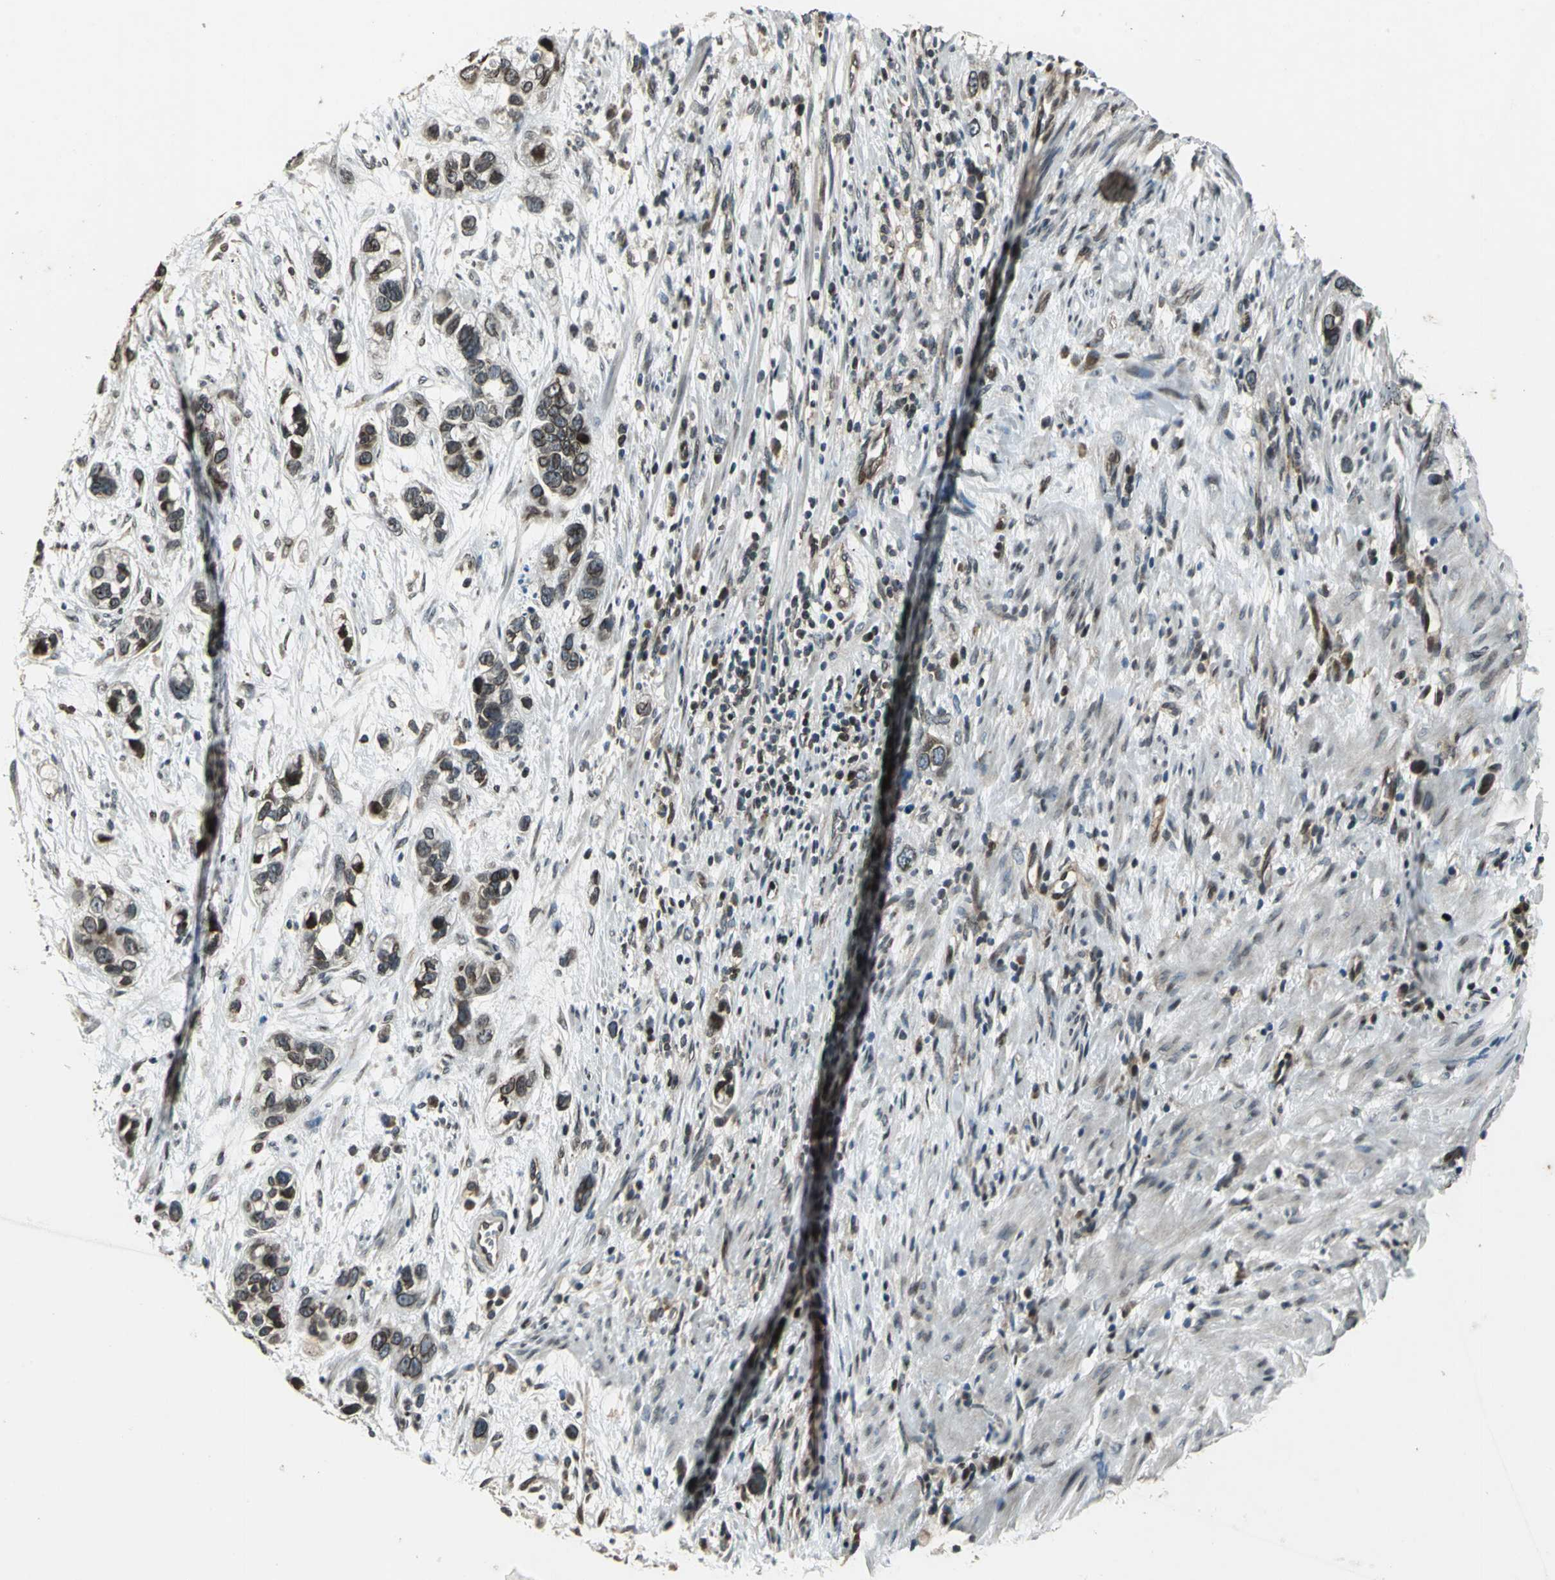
{"staining": {"intensity": "moderate", "quantity": "<25%", "location": "cytoplasmic/membranous,nuclear"}, "tissue": "stomach cancer", "cell_type": "Tumor cells", "image_type": "cancer", "snomed": [{"axis": "morphology", "description": "Adenocarcinoma, NOS"}, {"axis": "topography", "description": "Stomach, lower"}], "caption": "This image demonstrates adenocarcinoma (stomach) stained with immunohistochemistry to label a protein in brown. The cytoplasmic/membranous and nuclear of tumor cells show moderate positivity for the protein. Nuclei are counter-stained blue.", "gene": "BRIP1", "patient": {"sex": "female", "age": 93}}